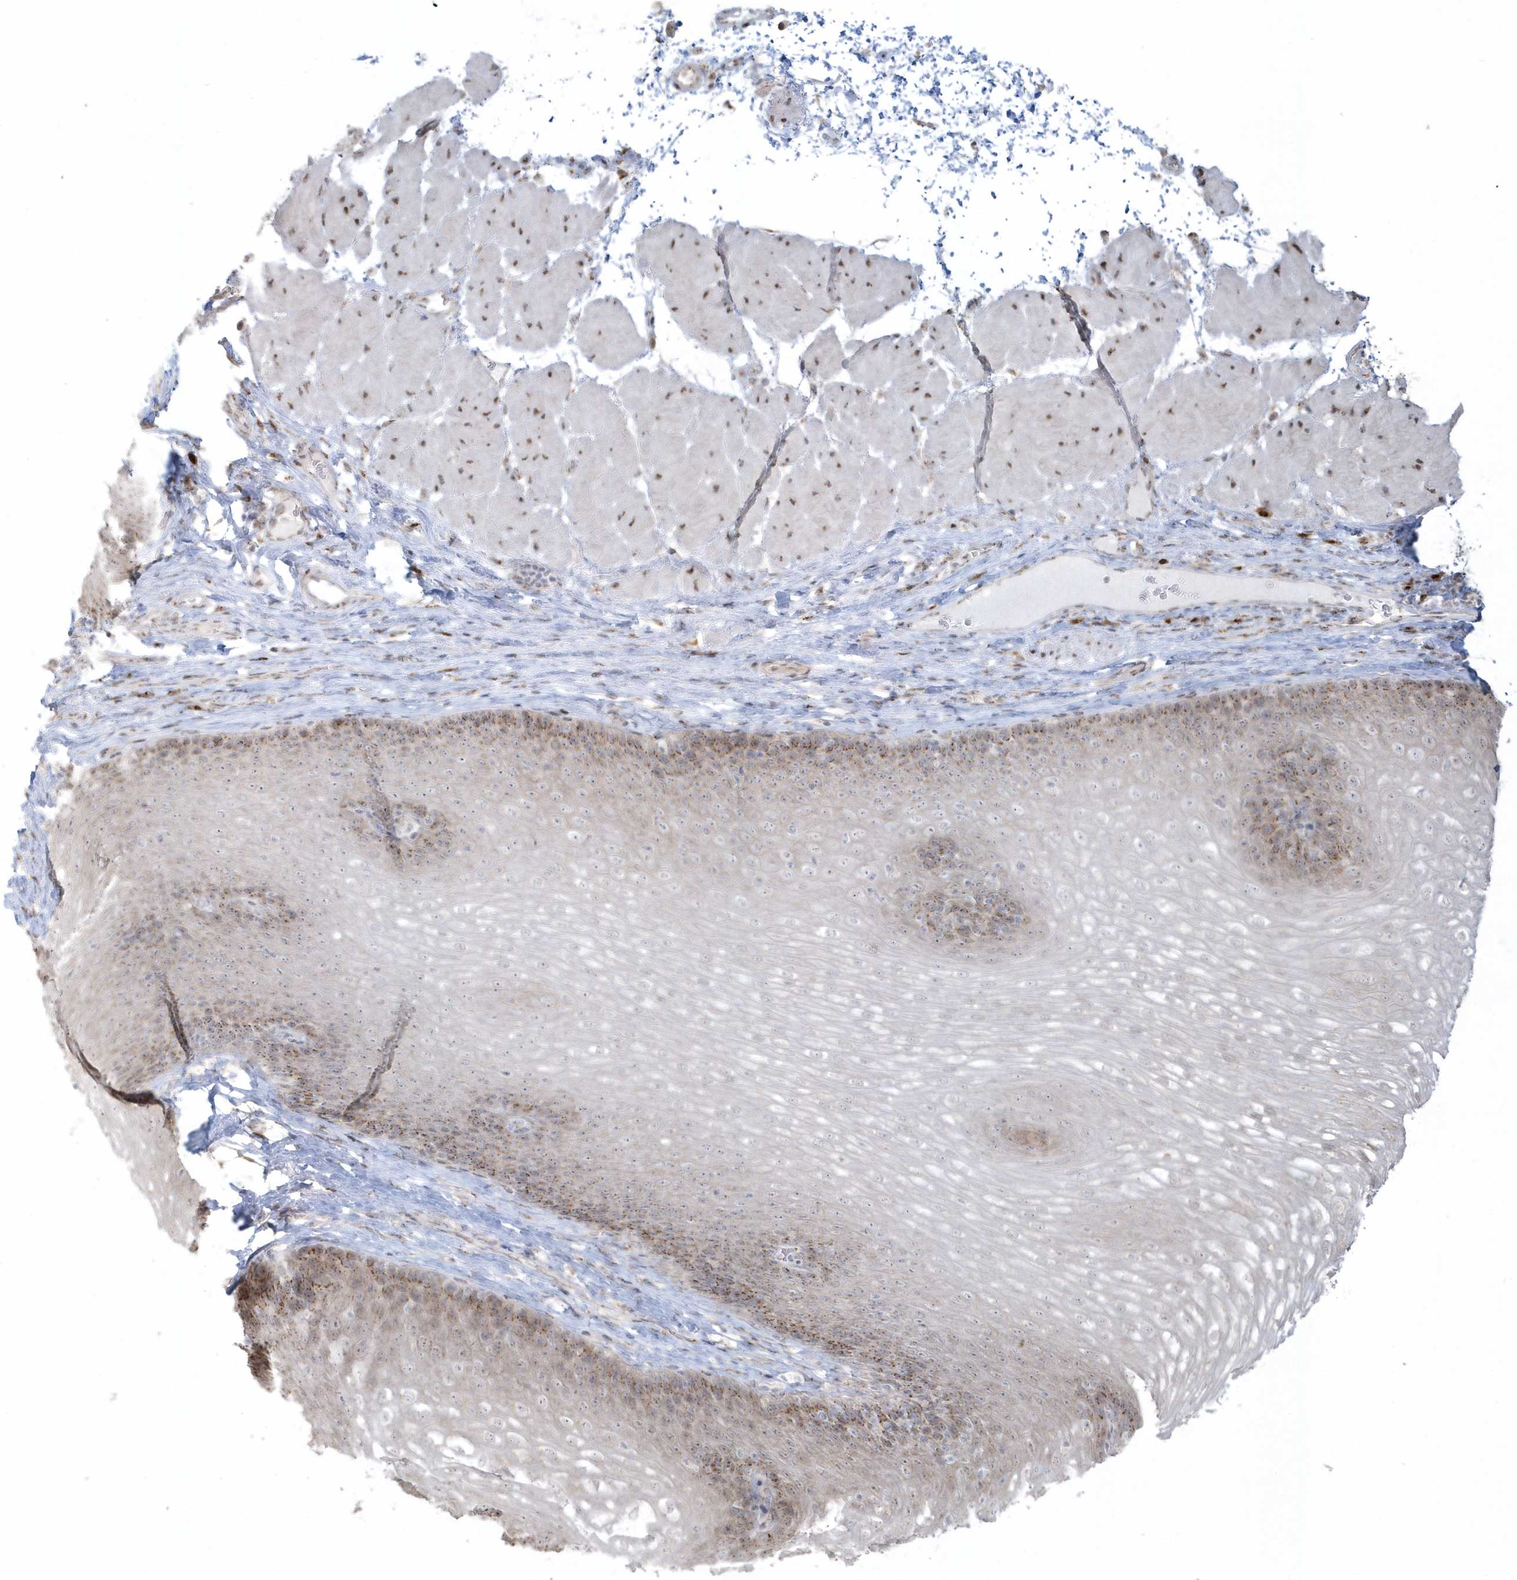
{"staining": {"intensity": "moderate", "quantity": "<25%", "location": "cytoplasmic/membranous"}, "tissue": "esophagus", "cell_type": "Squamous epithelial cells", "image_type": "normal", "snomed": [{"axis": "morphology", "description": "Normal tissue, NOS"}, {"axis": "topography", "description": "Esophagus"}], "caption": "Immunohistochemical staining of normal esophagus demonstrates <25% levels of moderate cytoplasmic/membranous protein positivity in about <25% of squamous epithelial cells.", "gene": "DHFR", "patient": {"sex": "female", "age": 66}}